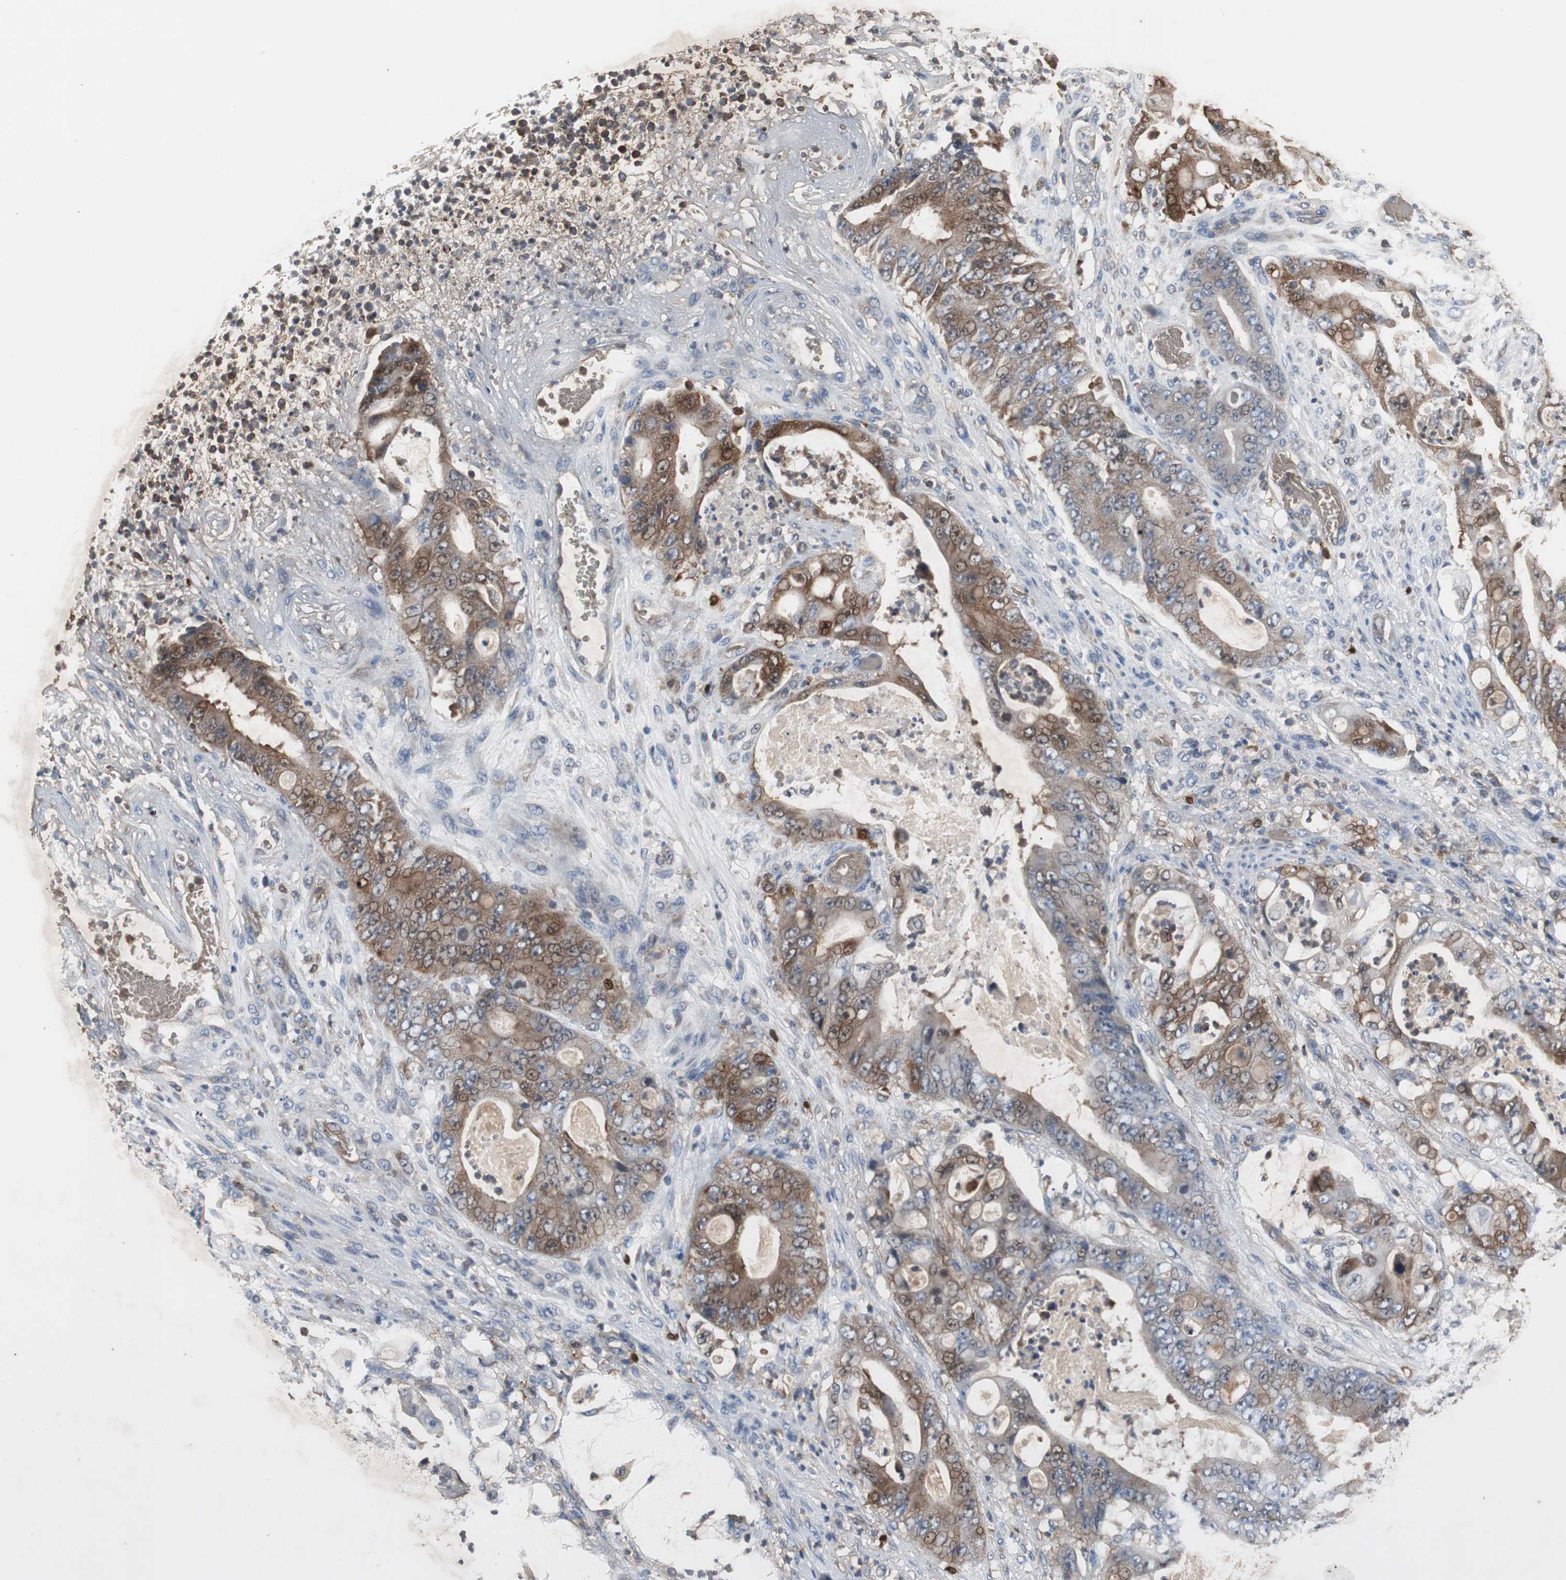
{"staining": {"intensity": "moderate", "quantity": "25%-75%", "location": "cytoplasmic/membranous"}, "tissue": "stomach cancer", "cell_type": "Tumor cells", "image_type": "cancer", "snomed": [{"axis": "morphology", "description": "Adenocarcinoma, NOS"}, {"axis": "topography", "description": "Stomach"}], "caption": "Stomach cancer stained for a protein (brown) displays moderate cytoplasmic/membranous positive positivity in about 25%-75% of tumor cells.", "gene": "CALB2", "patient": {"sex": "female", "age": 73}}